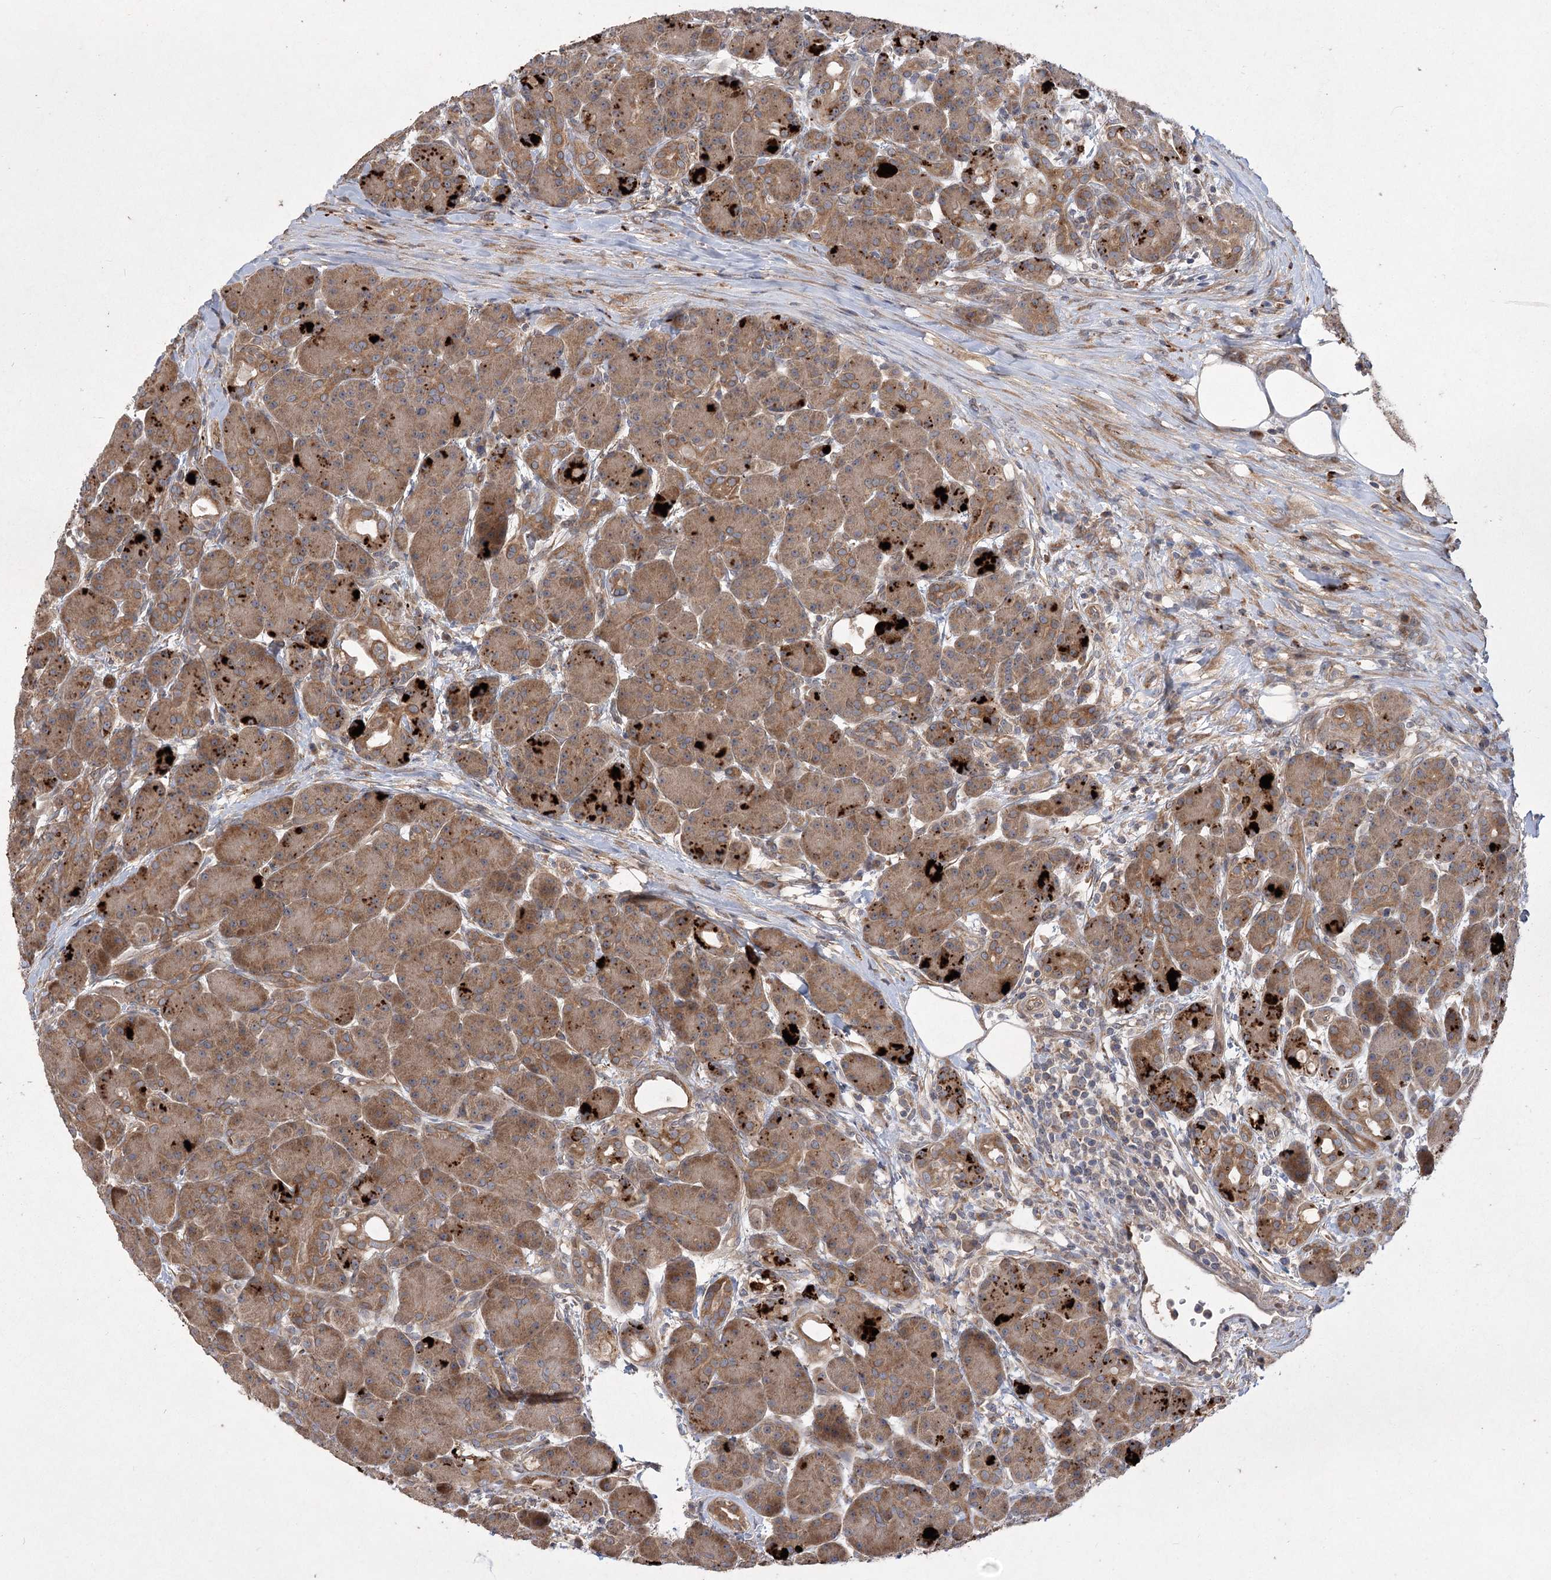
{"staining": {"intensity": "moderate", "quantity": ">75%", "location": "cytoplasmic/membranous"}, "tissue": "pancreas", "cell_type": "Exocrine glandular cells", "image_type": "normal", "snomed": [{"axis": "morphology", "description": "Normal tissue, NOS"}, {"axis": "topography", "description": "Pancreas"}], "caption": "Pancreas stained with a brown dye exhibits moderate cytoplasmic/membranous positive expression in about >75% of exocrine glandular cells.", "gene": "RIN2", "patient": {"sex": "male", "age": 63}}